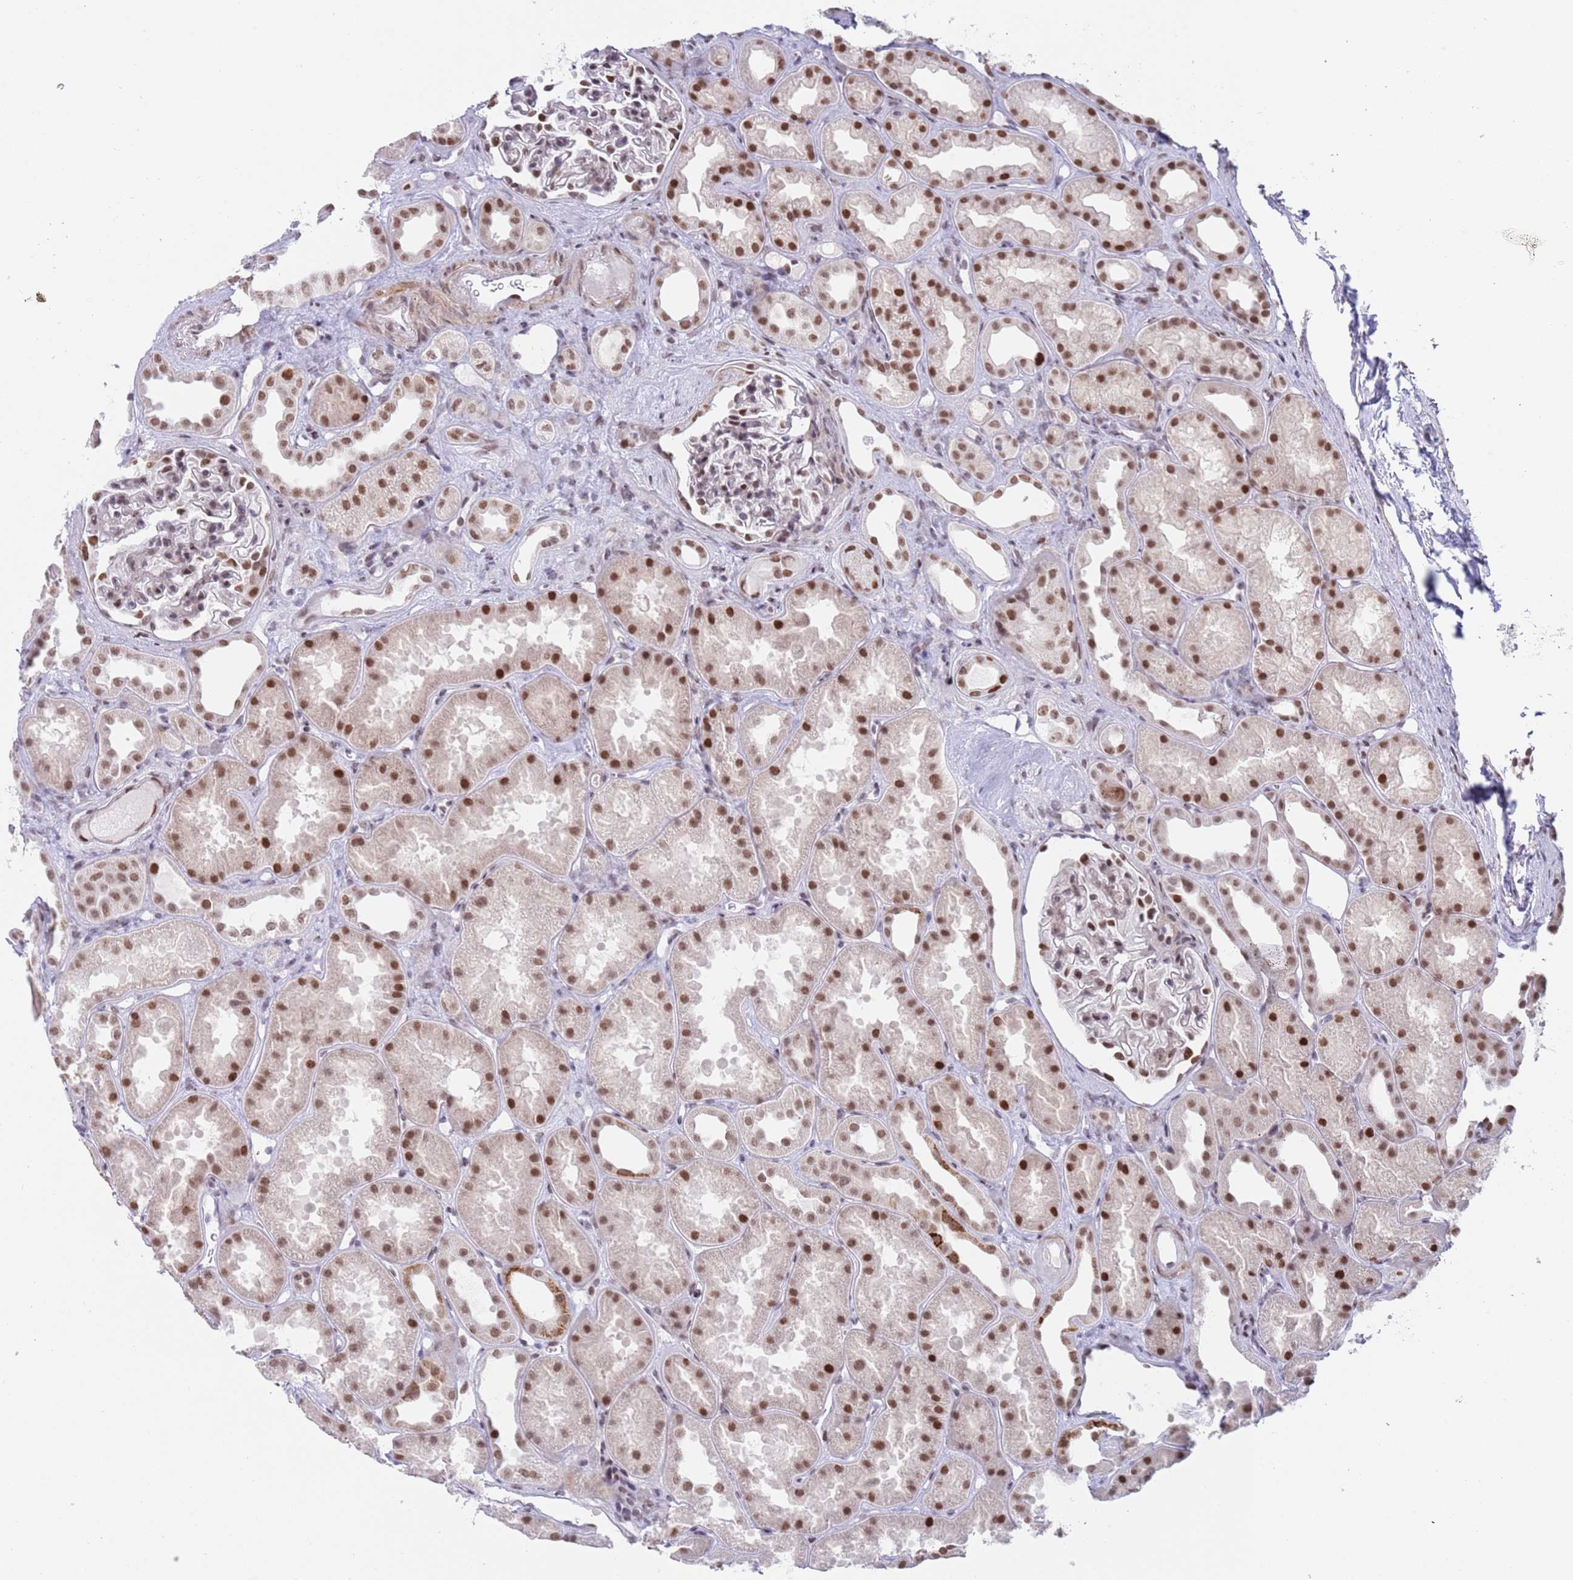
{"staining": {"intensity": "moderate", "quantity": ">75%", "location": "nuclear"}, "tissue": "kidney", "cell_type": "Cells in glomeruli", "image_type": "normal", "snomed": [{"axis": "morphology", "description": "Normal tissue, NOS"}, {"axis": "topography", "description": "Kidney"}], "caption": "This is a photomicrograph of immunohistochemistry staining of unremarkable kidney, which shows moderate staining in the nuclear of cells in glomeruli.", "gene": "ZNF382", "patient": {"sex": "male", "age": 61}}